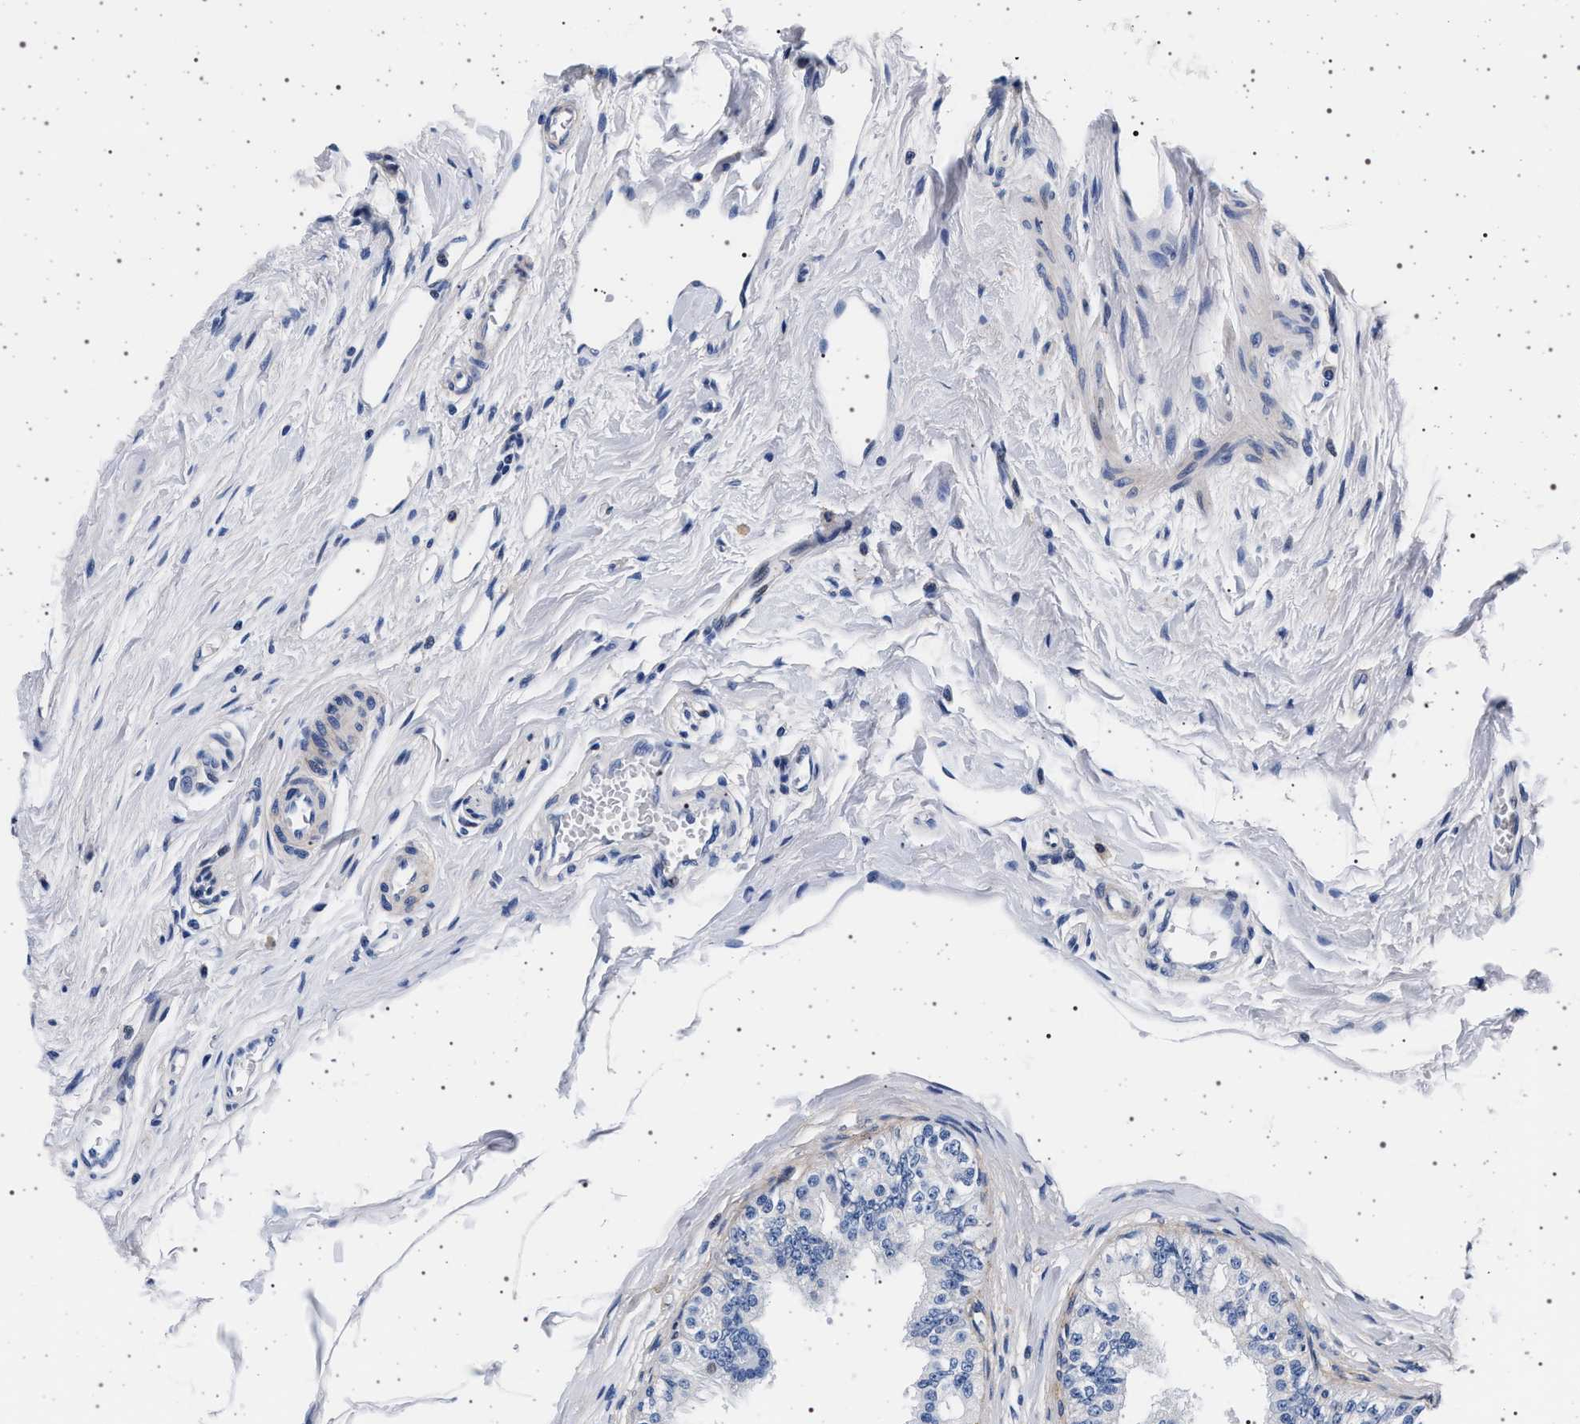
{"staining": {"intensity": "negative", "quantity": "none", "location": "none"}, "tissue": "epididymis", "cell_type": "Glandular cells", "image_type": "normal", "snomed": [{"axis": "morphology", "description": "Normal tissue, NOS"}, {"axis": "morphology", "description": "Adenocarcinoma, metastatic, NOS"}, {"axis": "topography", "description": "Testis"}, {"axis": "topography", "description": "Epididymis"}], "caption": "DAB (3,3'-diaminobenzidine) immunohistochemical staining of benign epididymis demonstrates no significant expression in glandular cells.", "gene": "SLC9A1", "patient": {"sex": "male", "age": 26}}